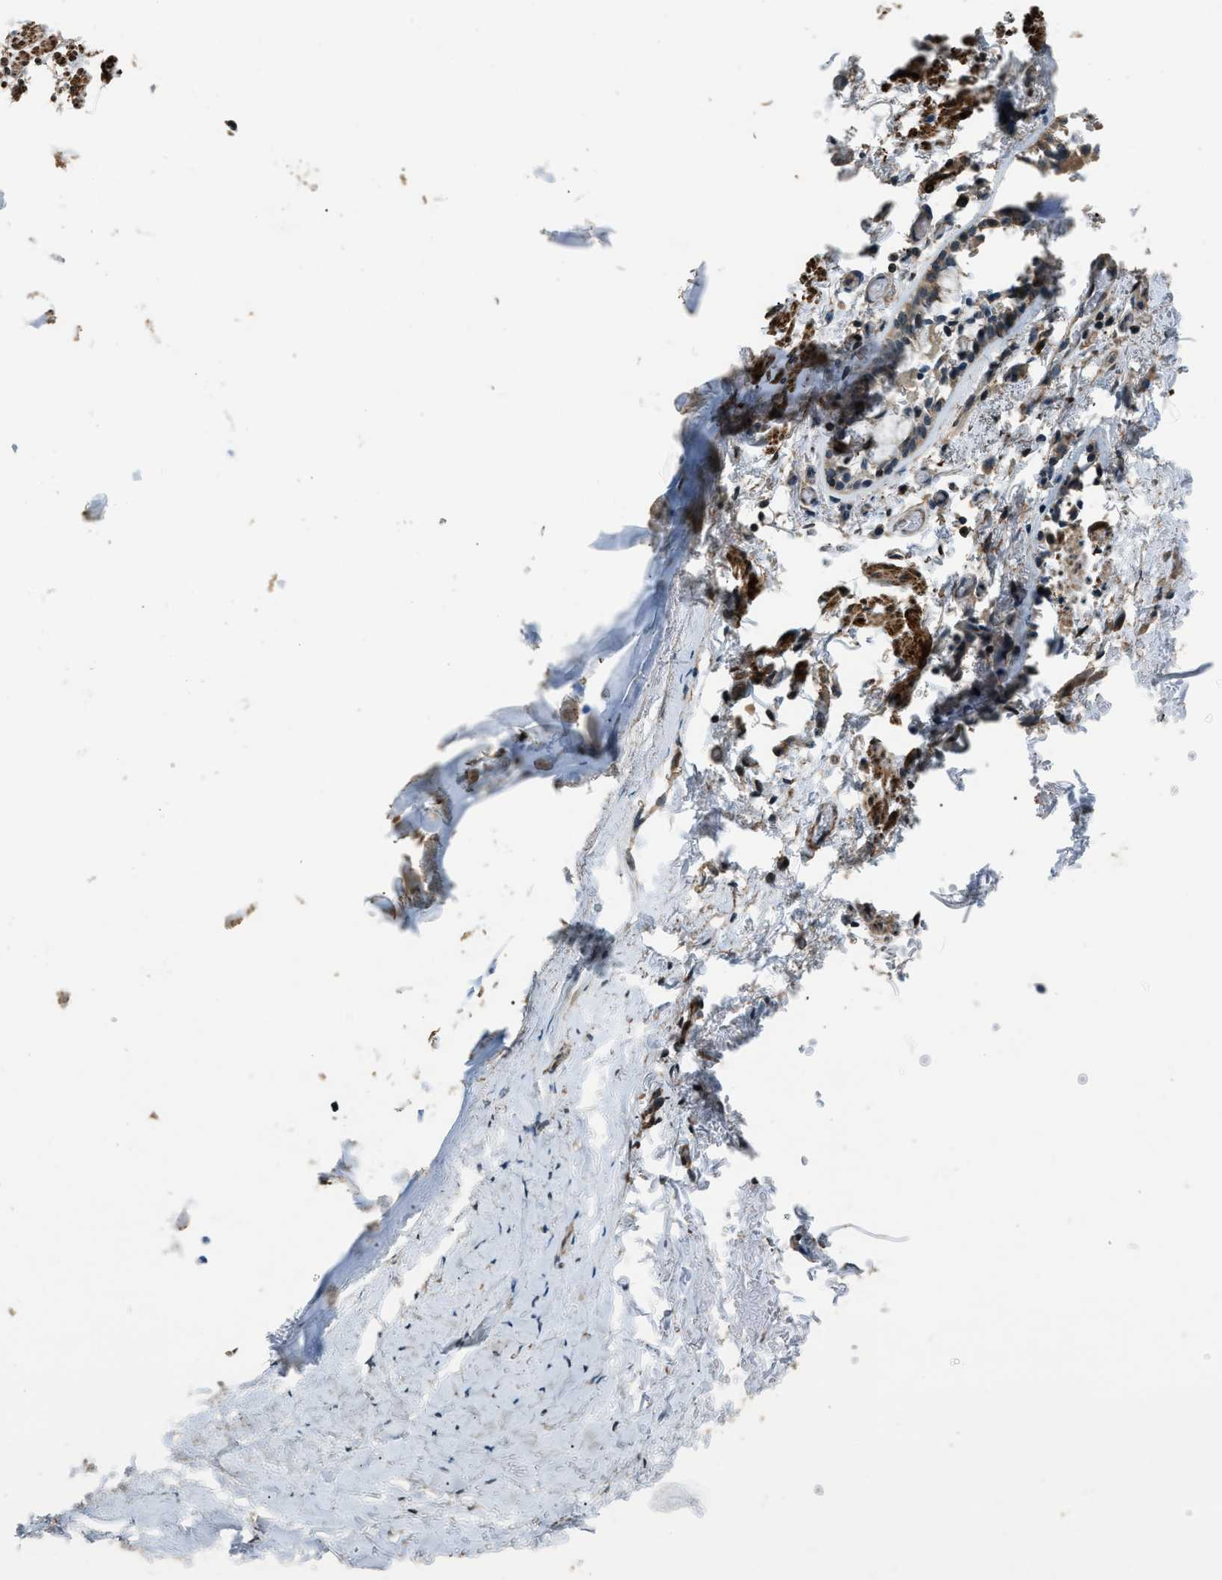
{"staining": {"intensity": "weak", "quantity": ">75%", "location": "cytoplasmic/membranous"}, "tissue": "adipose tissue", "cell_type": "Adipocytes", "image_type": "normal", "snomed": [{"axis": "morphology", "description": "Normal tissue, NOS"}, {"axis": "topography", "description": "Cartilage tissue"}, {"axis": "topography", "description": "Lung"}], "caption": "Protein staining exhibits weak cytoplasmic/membranous expression in about >75% of adipocytes in unremarkable adipose tissue. (Stains: DAB in brown, nuclei in blue, Microscopy: brightfield microscopy at high magnification).", "gene": "NUDCD3", "patient": {"sex": "female", "age": 77}}